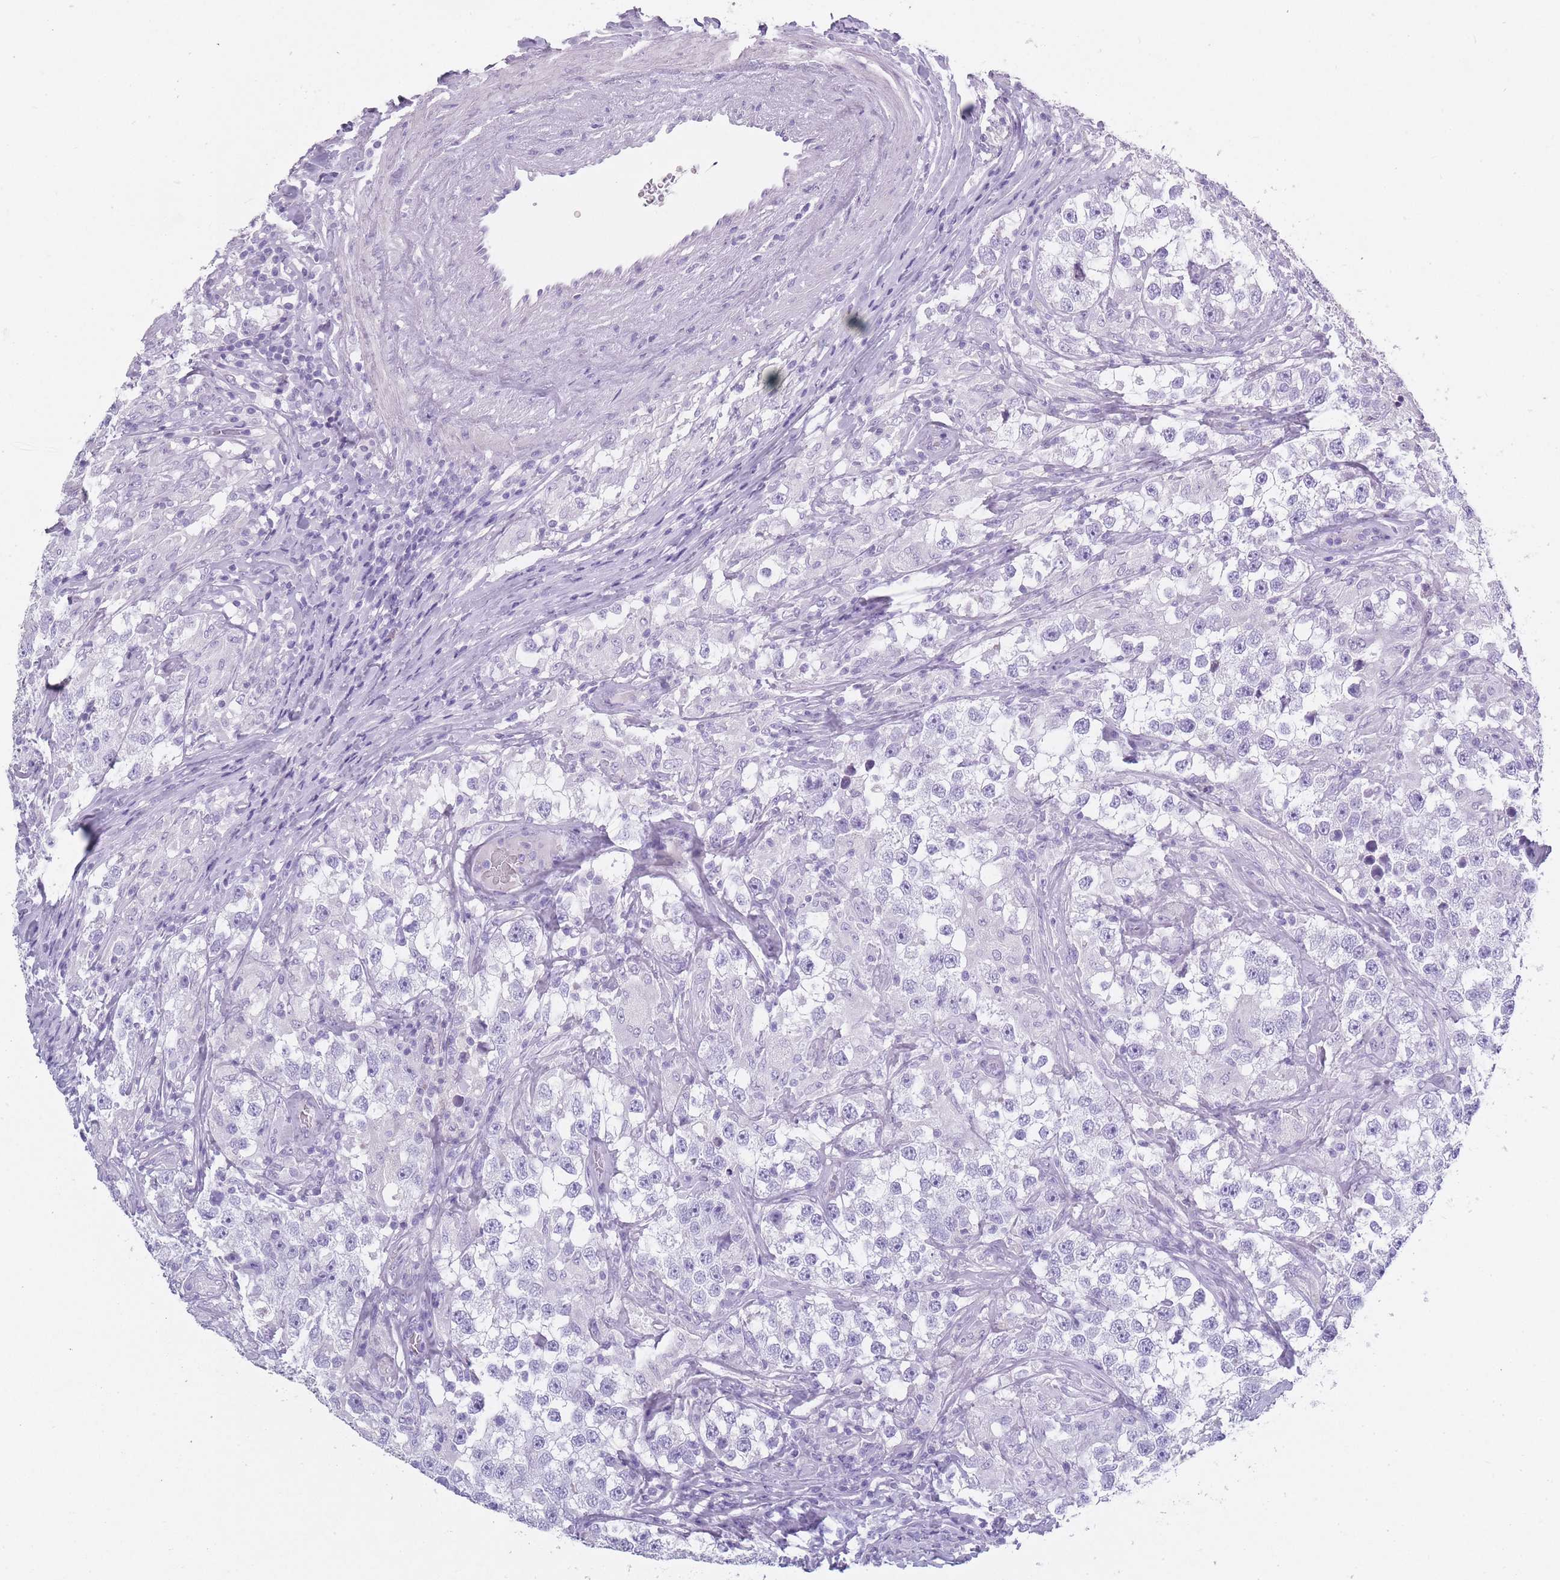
{"staining": {"intensity": "negative", "quantity": "none", "location": "none"}, "tissue": "testis cancer", "cell_type": "Tumor cells", "image_type": "cancer", "snomed": [{"axis": "morphology", "description": "Seminoma, NOS"}, {"axis": "topography", "description": "Testis"}], "caption": "Tumor cells show no significant expression in testis cancer.", "gene": "TCP11", "patient": {"sex": "male", "age": 46}}